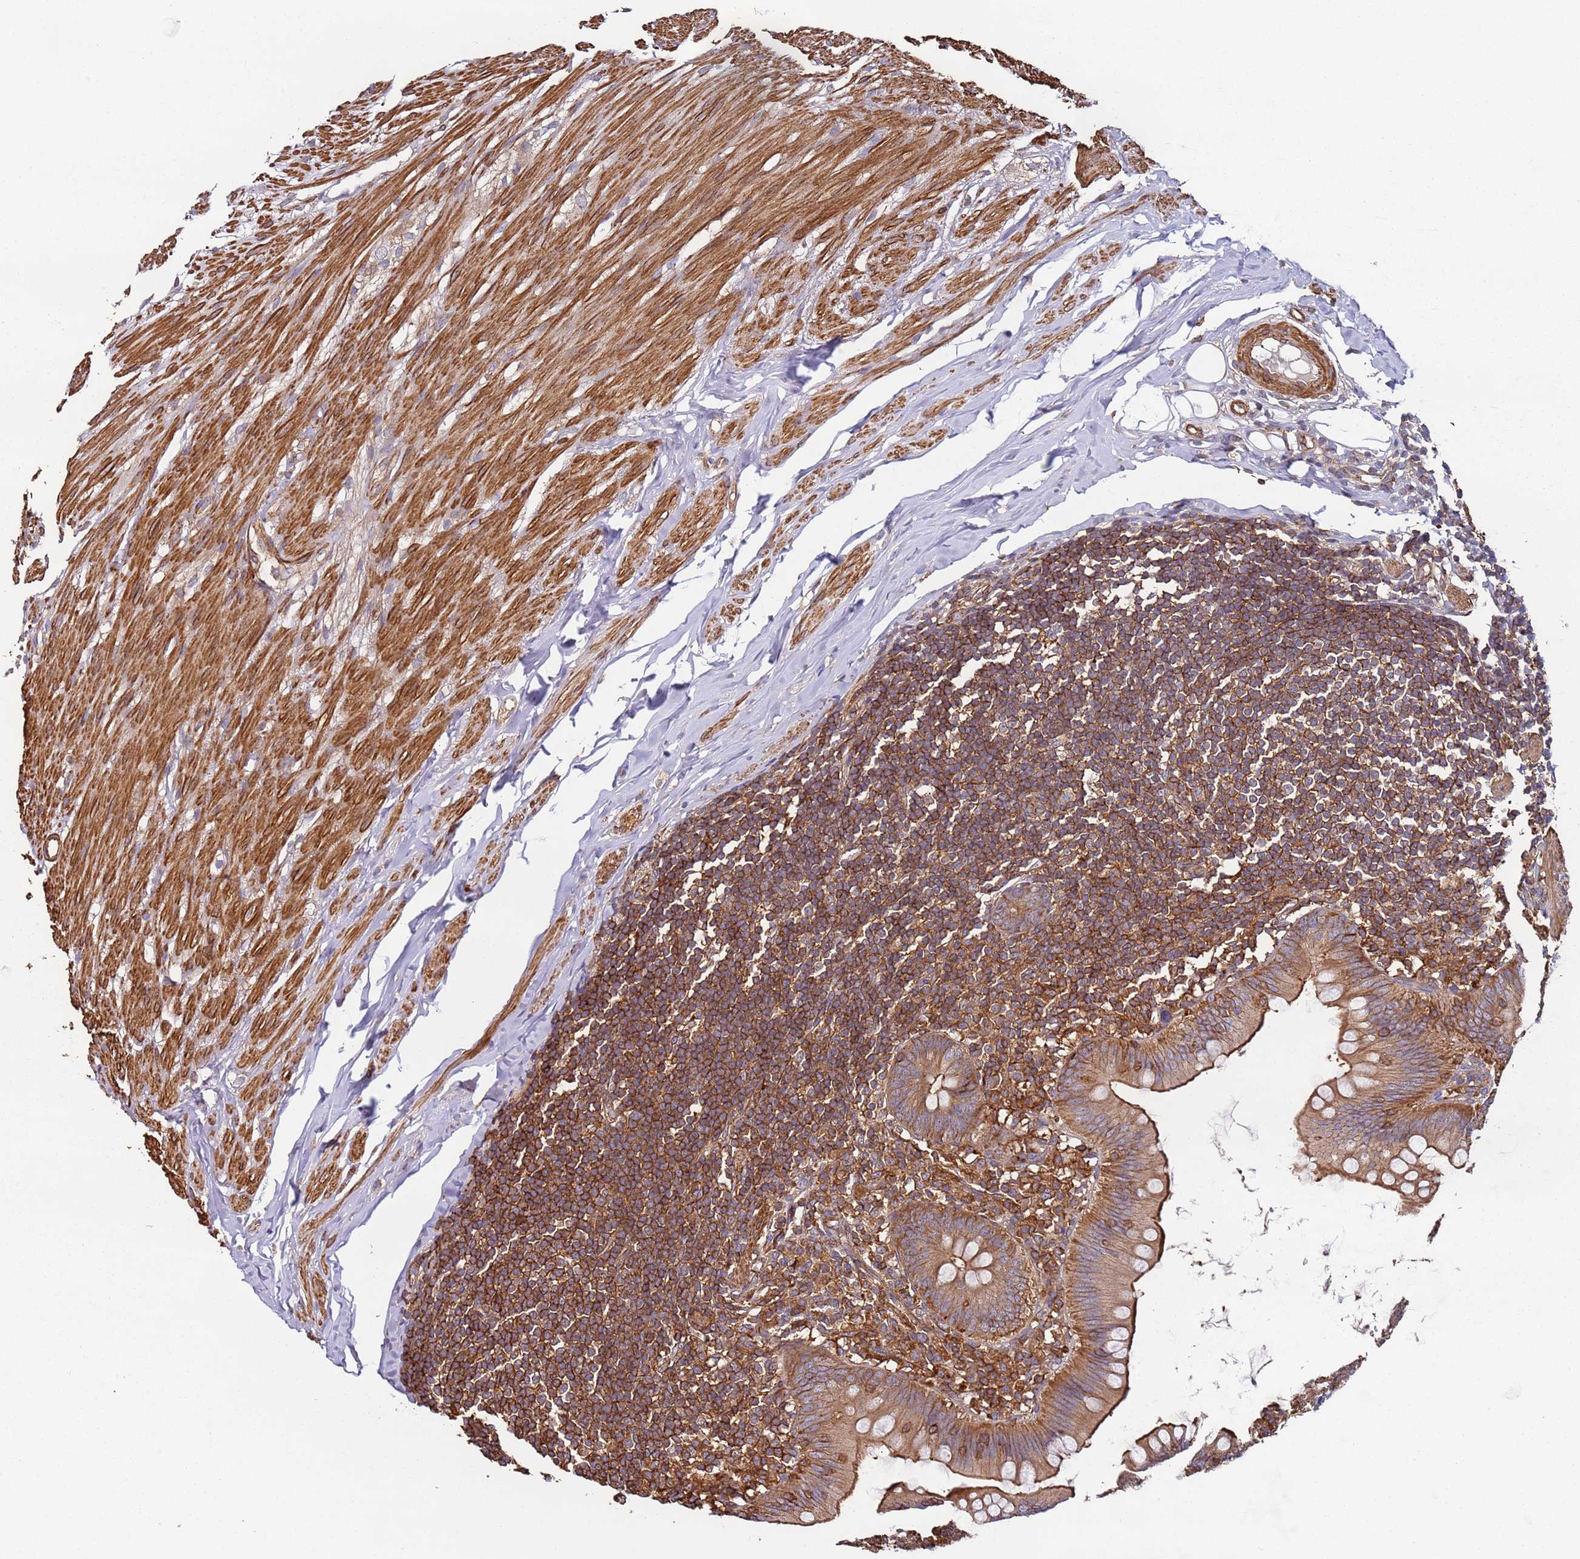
{"staining": {"intensity": "moderate", "quantity": ">75%", "location": "cytoplasmic/membranous"}, "tissue": "appendix", "cell_type": "Glandular cells", "image_type": "normal", "snomed": [{"axis": "morphology", "description": "Normal tissue, NOS"}, {"axis": "topography", "description": "Appendix"}], "caption": "Protein staining exhibits moderate cytoplasmic/membranous staining in approximately >75% of glandular cells in benign appendix. Ihc stains the protein of interest in brown and the nuclei are stained blue.", "gene": "CYP2U1", "patient": {"sex": "female", "age": 62}}